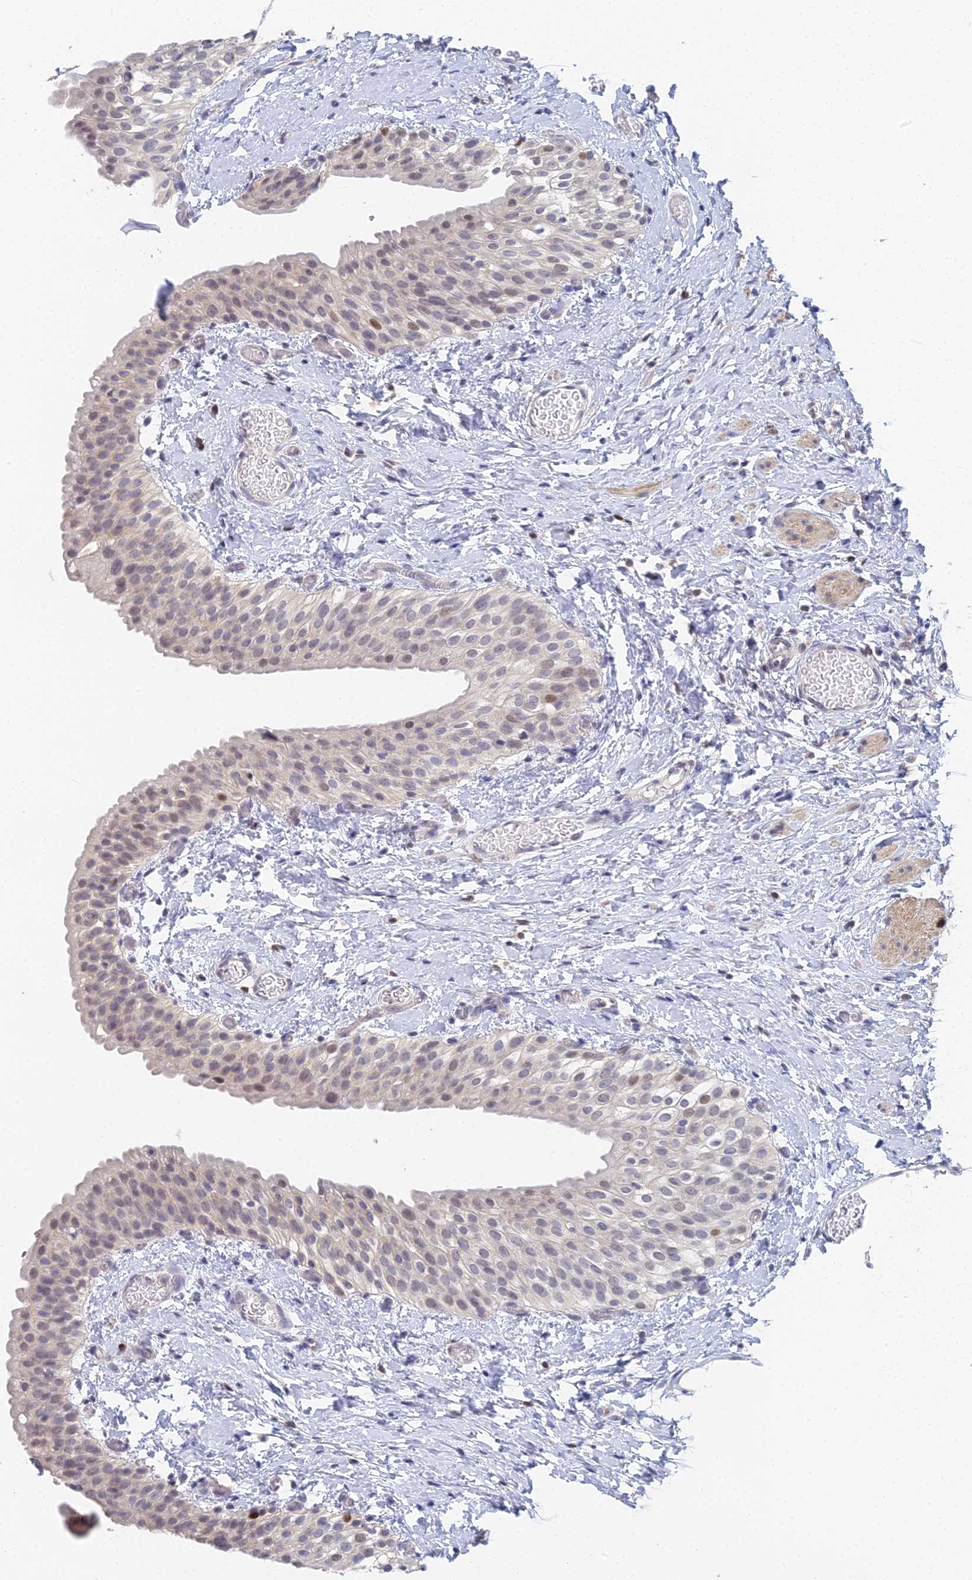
{"staining": {"intensity": "moderate", "quantity": "<25%", "location": "nuclear"}, "tissue": "urinary bladder", "cell_type": "Urothelial cells", "image_type": "normal", "snomed": [{"axis": "morphology", "description": "Normal tissue, NOS"}, {"axis": "topography", "description": "Urinary bladder"}], "caption": "The immunohistochemical stain shows moderate nuclear expression in urothelial cells of normal urinary bladder.", "gene": "MCM2", "patient": {"sex": "male", "age": 1}}